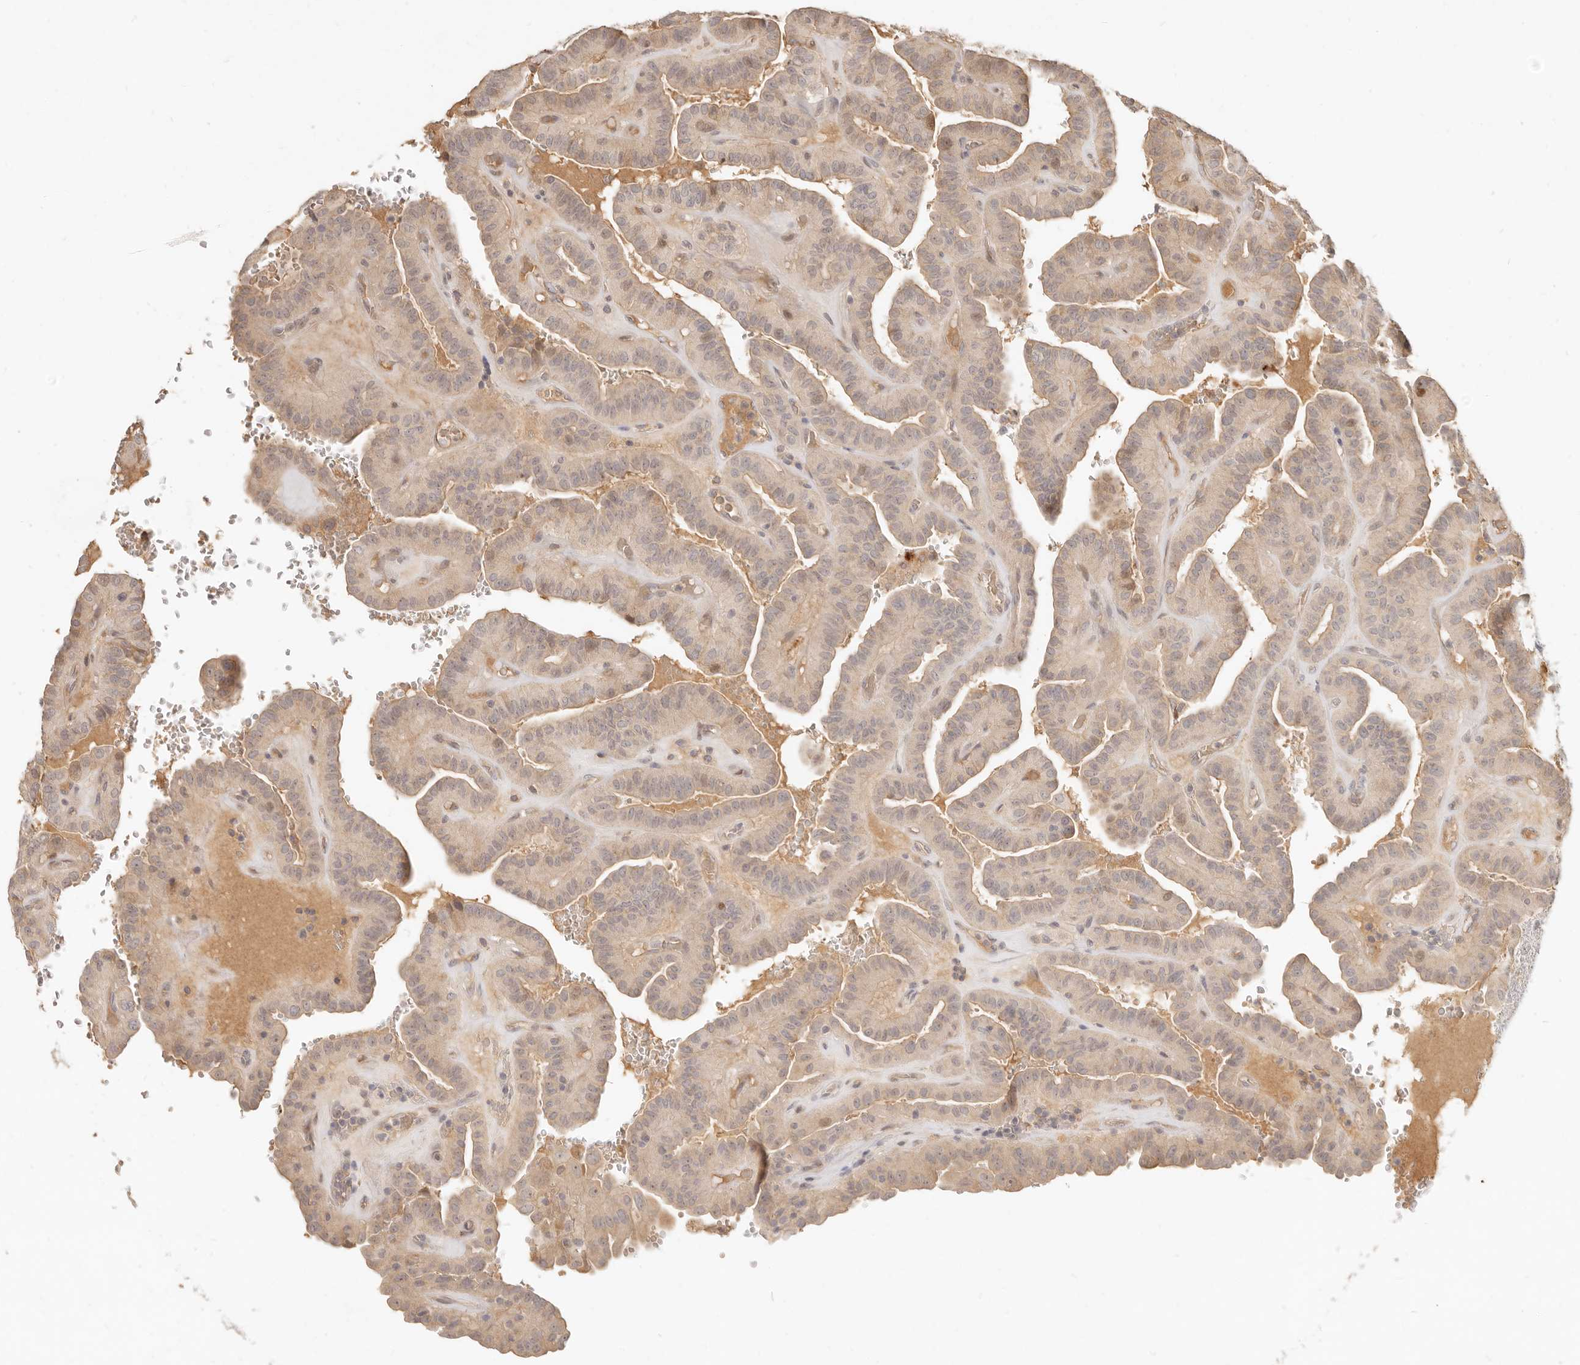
{"staining": {"intensity": "weak", "quantity": ">75%", "location": "cytoplasmic/membranous"}, "tissue": "thyroid cancer", "cell_type": "Tumor cells", "image_type": "cancer", "snomed": [{"axis": "morphology", "description": "Papillary adenocarcinoma, NOS"}, {"axis": "topography", "description": "Thyroid gland"}], "caption": "High-power microscopy captured an immunohistochemistry (IHC) micrograph of thyroid cancer, revealing weak cytoplasmic/membranous staining in approximately >75% of tumor cells.", "gene": "UBXN11", "patient": {"sex": "male", "age": 77}}